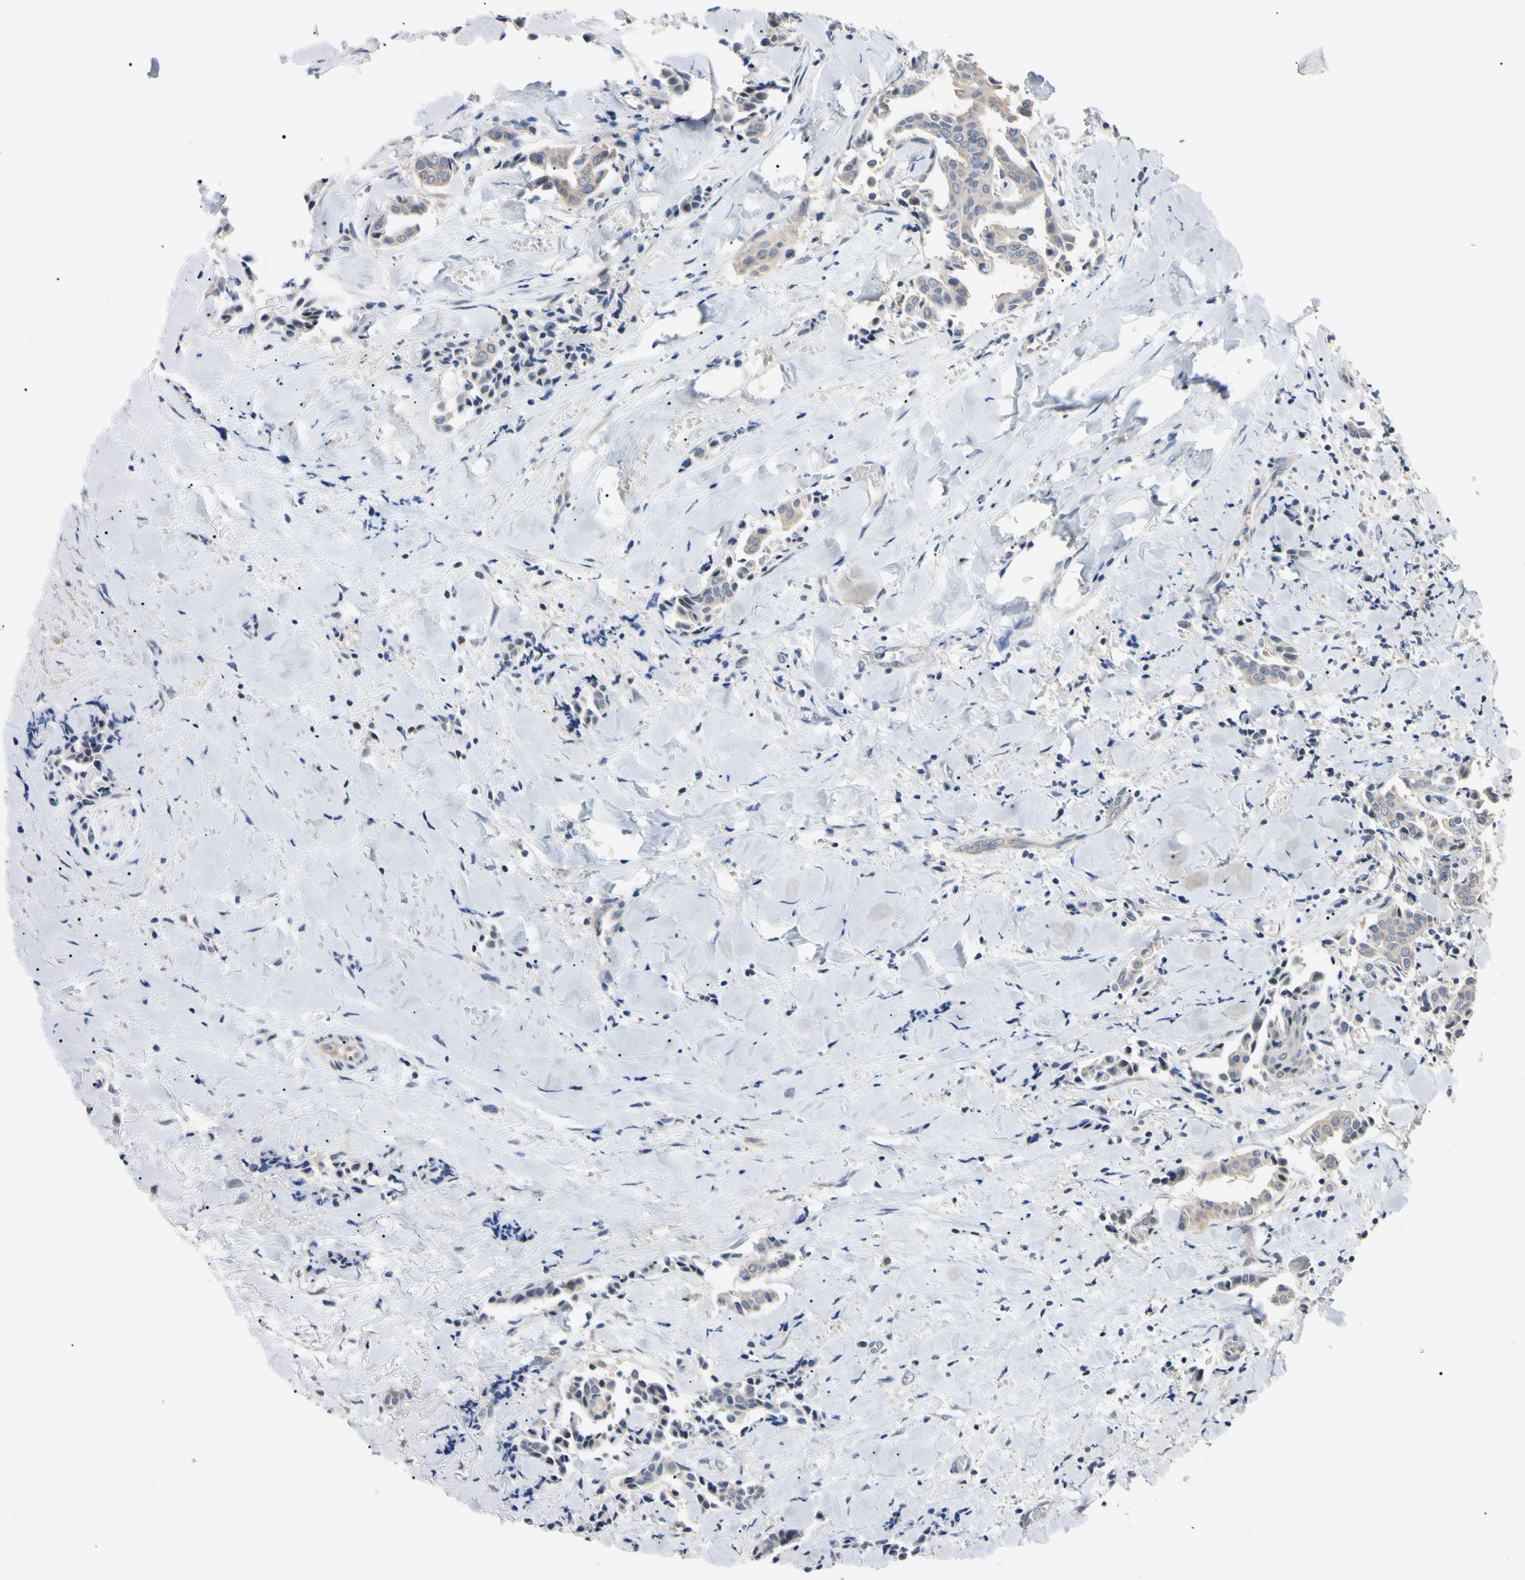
{"staining": {"intensity": "weak", "quantity": "25%-75%", "location": "cytoplasmic/membranous"}, "tissue": "head and neck cancer", "cell_type": "Tumor cells", "image_type": "cancer", "snomed": [{"axis": "morphology", "description": "Adenocarcinoma, NOS"}, {"axis": "topography", "description": "Salivary gland"}, {"axis": "topography", "description": "Head-Neck"}], "caption": "Protein analysis of adenocarcinoma (head and neck) tissue reveals weak cytoplasmic/membranous positivity in approximately 25%-75% of tumor cells.", "gene": "RARS1", "patient": {"sex": "female", "age": 59}}